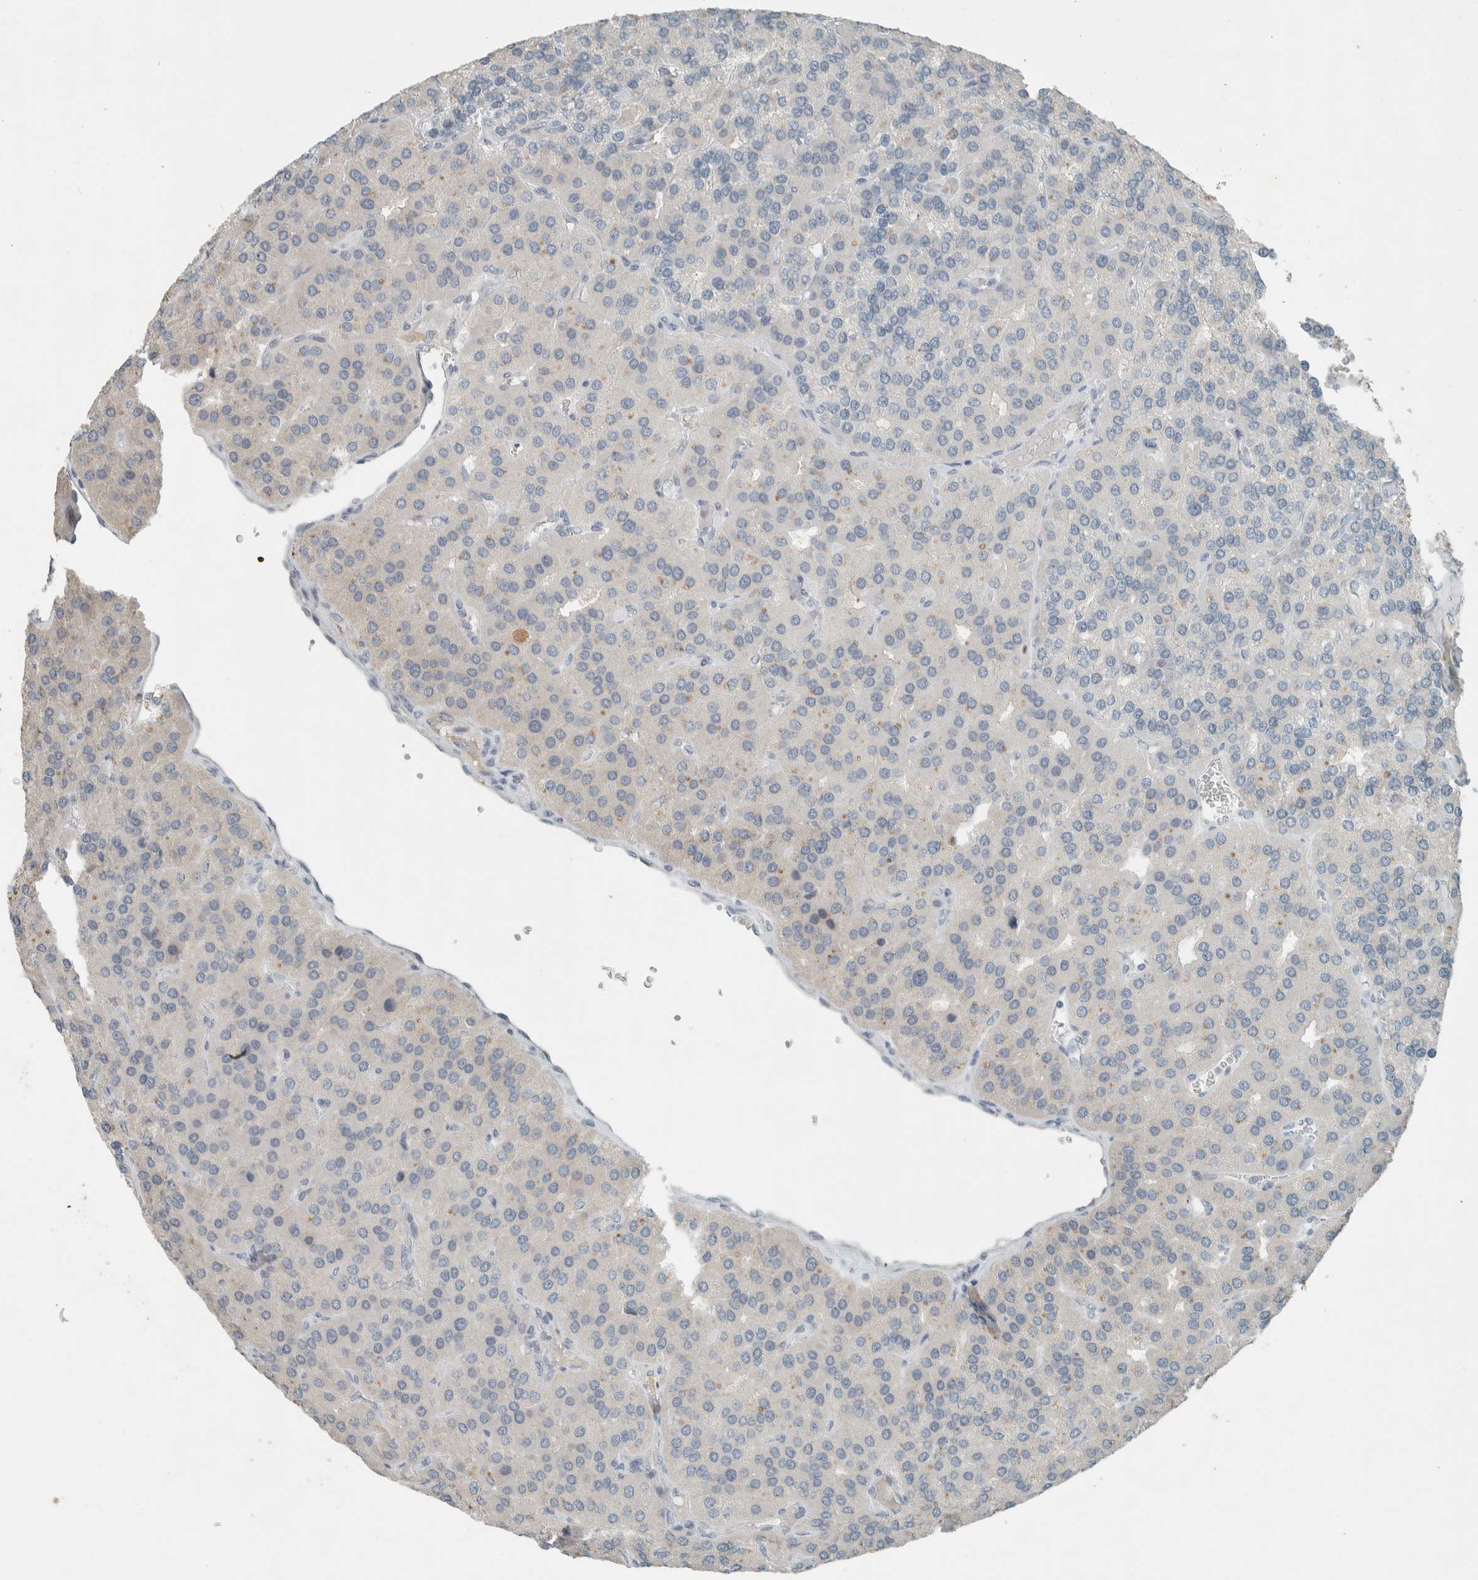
{"staining": {"intensity": "negative", "quantity": "none", "location": "none"}, "tissue": "parathyroid gland", "cell_type": "Glandular cells", "image_type": "normal", "snomed": [{"axis": "morphology", "description": "Normal tissue, NOS"}, {"axis": "morphology", "description": "Adenoma, NOS"}, {"axis": "topography", "description": "Parathyroid gland"}], "caption": "Glandular cells are negative for brown protein staining in normal parathyroid gland. Brightfield microscopy of immunohistochemistry stained with DAB (brown) and hematoxylin (blue), captured at high magnification.", "gene": "CERCAM", "patient": {"sex": "female", "age": 86}}